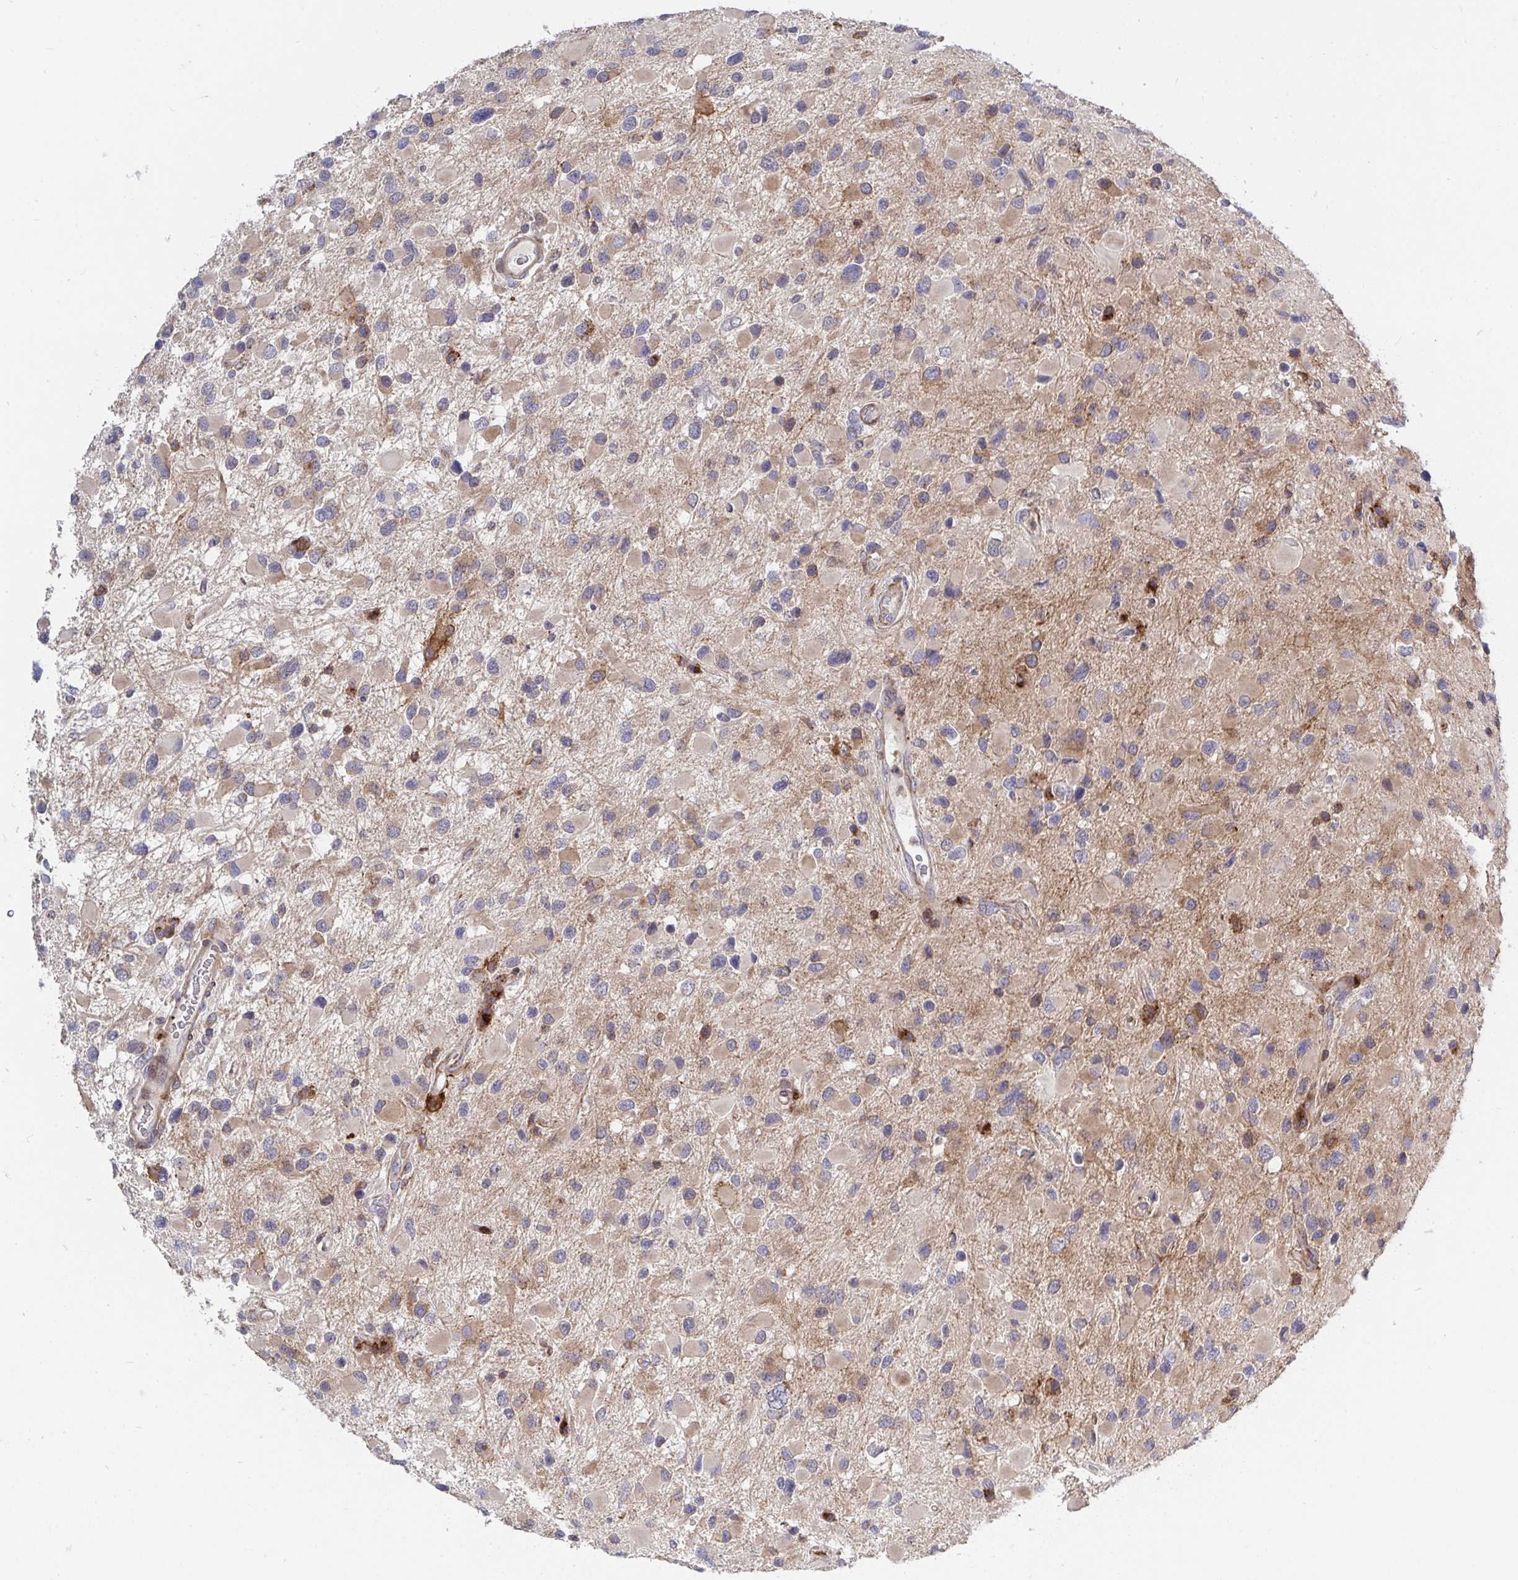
{"staining": {"intensity": "moderate", "quantity": "25%-75%", "location": "cytoplasmic/membranous"}, "tissue": "glioma", "cell_type": "Tumor cells", "image_type": "cancer", "snomed": [{"axis": "morphology", "description": "Glioma, malignant, Low grade"}, {"axis": "topography", "description": "Brain"}], "caption": "Protein staining by immunohistochemistry (IHC) exhibits moderate cytoplasmic/membranous staining in about 25%-75% of tumor cells in malignant low-grade glioma.", "gene": "FRMD3", "patient": {"sex": "female", "age": 32}}